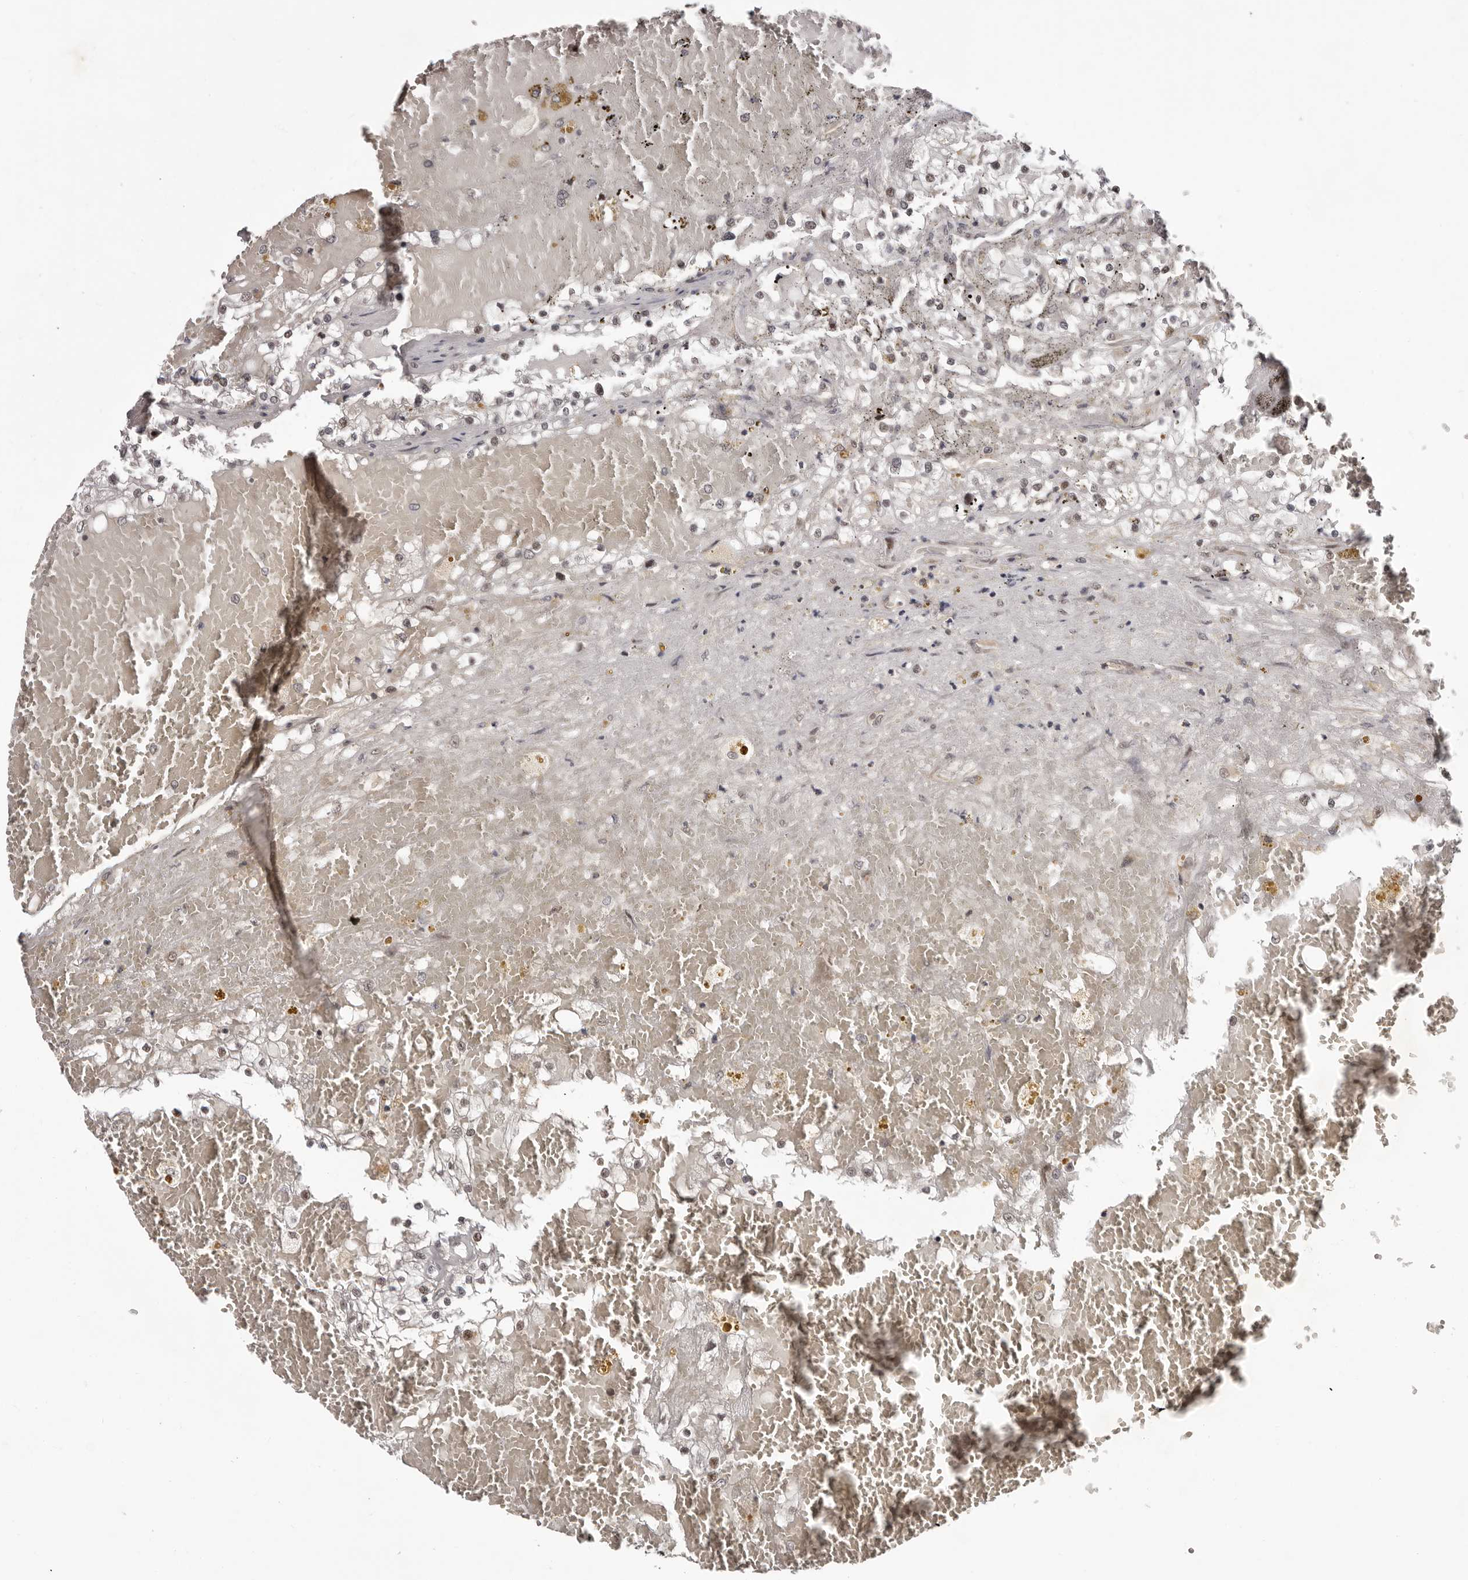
{"staining": {"intensity": "negative", "quantity": "none", "location": "none"}, "tissue": "renal cancer", "cell_type": "Tumor cells", "image_type": "cancer", "snomed": [{"axis": "morphology", "description": "Normal tissue, NOS"}, {"axis": "morphology", "description": "Adenocarcinoma, NOS"}, {"axis": "topography", "description": "Kidney"}], "caption": "A micrograph of human adenocarcinoma (renal) is negative for staining in tumor cells.", "gene": "TBX5", "patient": {"sex": "male", "age": 68}}